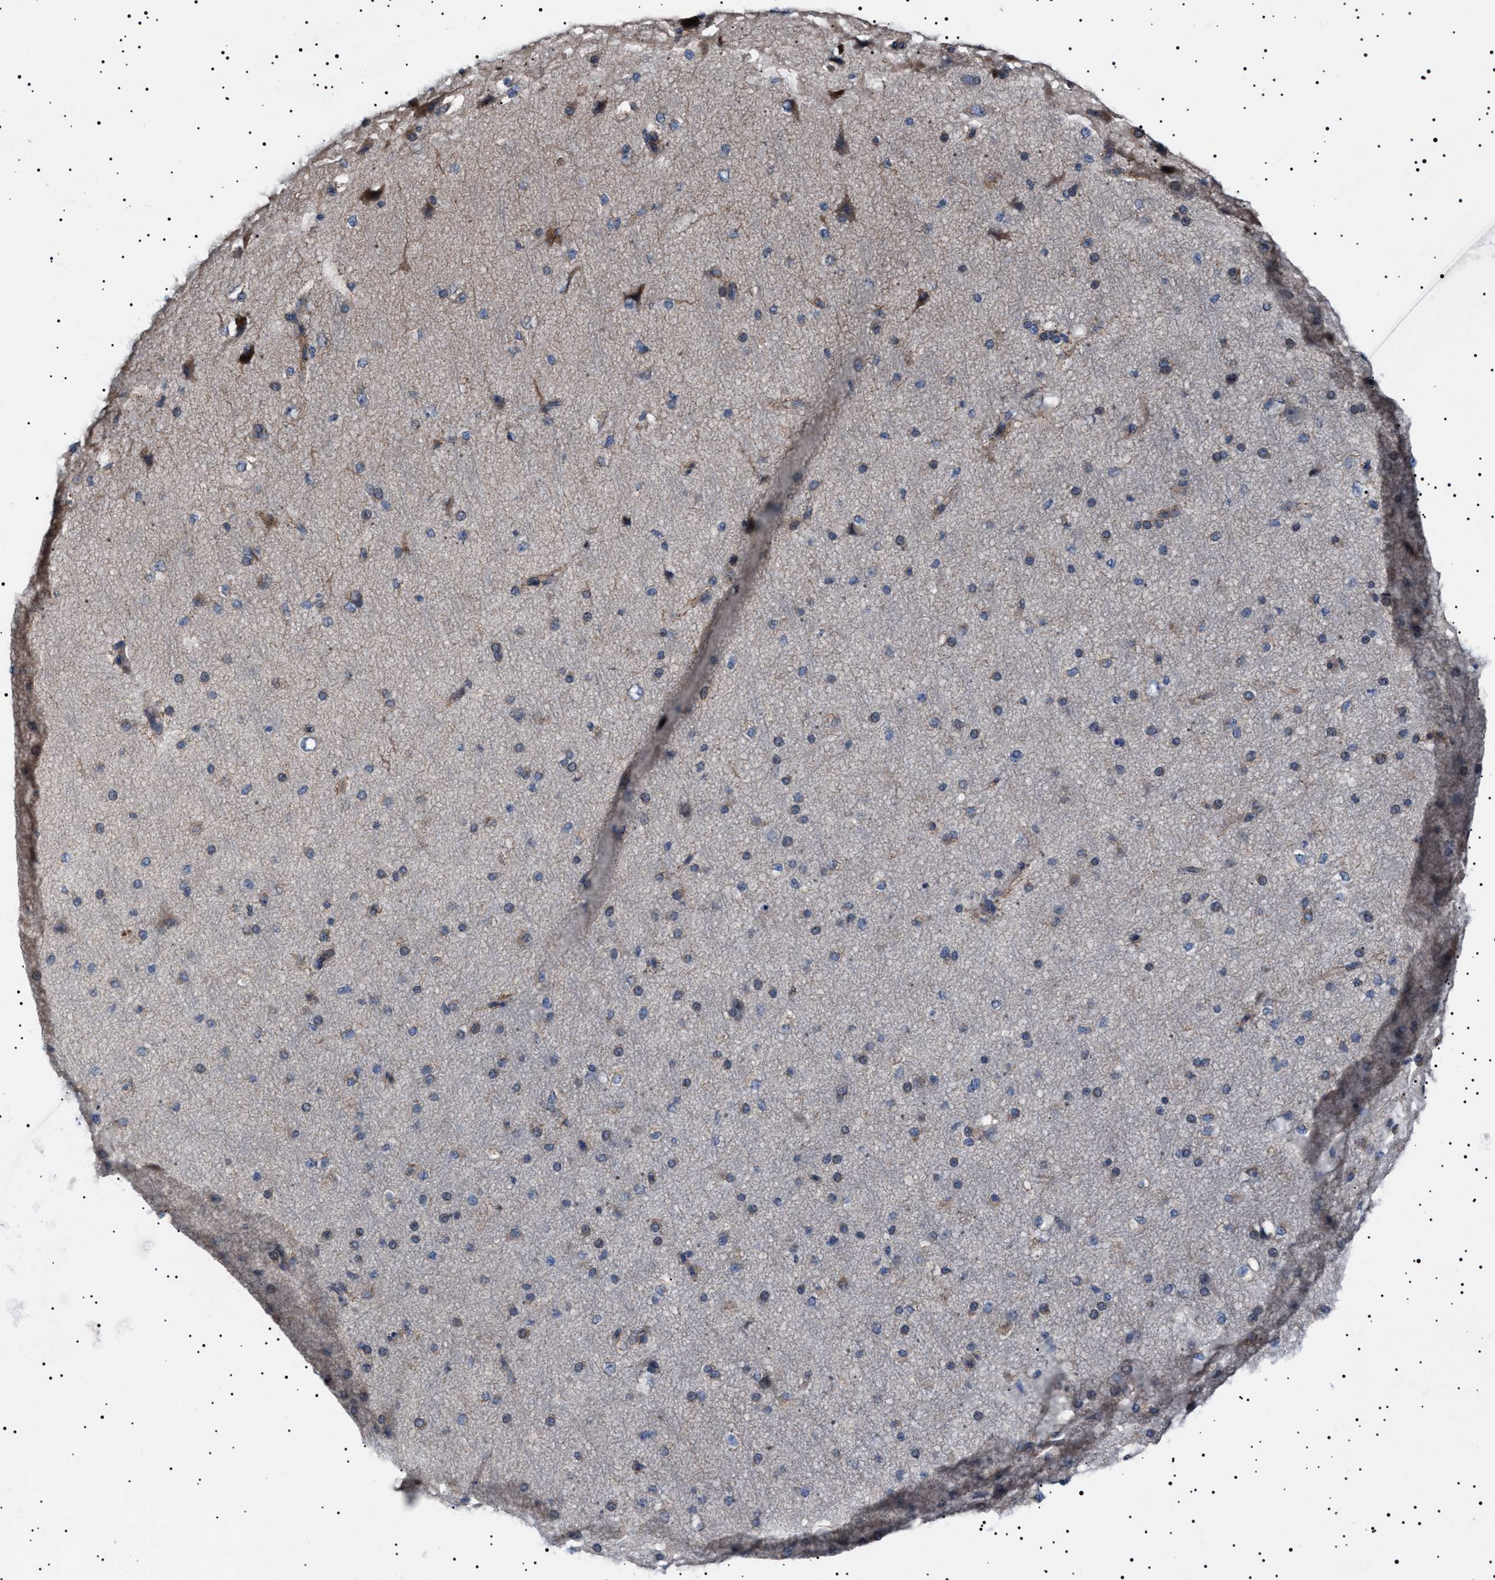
{"staining": {"intensity": "negative", "quantity": "none", "location": "none"}, "tissue": "cerebral cortex", "cell_type": "Endothelial cells", "image_type": "normal", "snomed": [{"axis": "morphology", "description": "Normal tissue, NOS"}, {"axis": "morphology", "description": "Developmental malformation"}, {"axis": "topography", "description": "Cerebral cortex"}], "caption": "Immunohistochemistry (IHC) micrograph of benign cerebral cortex stained for a protein (brown), which displays no expression in endothelial cells.", "gene": "PTRH1", "patient": {"sex": "female", "age": 30}}